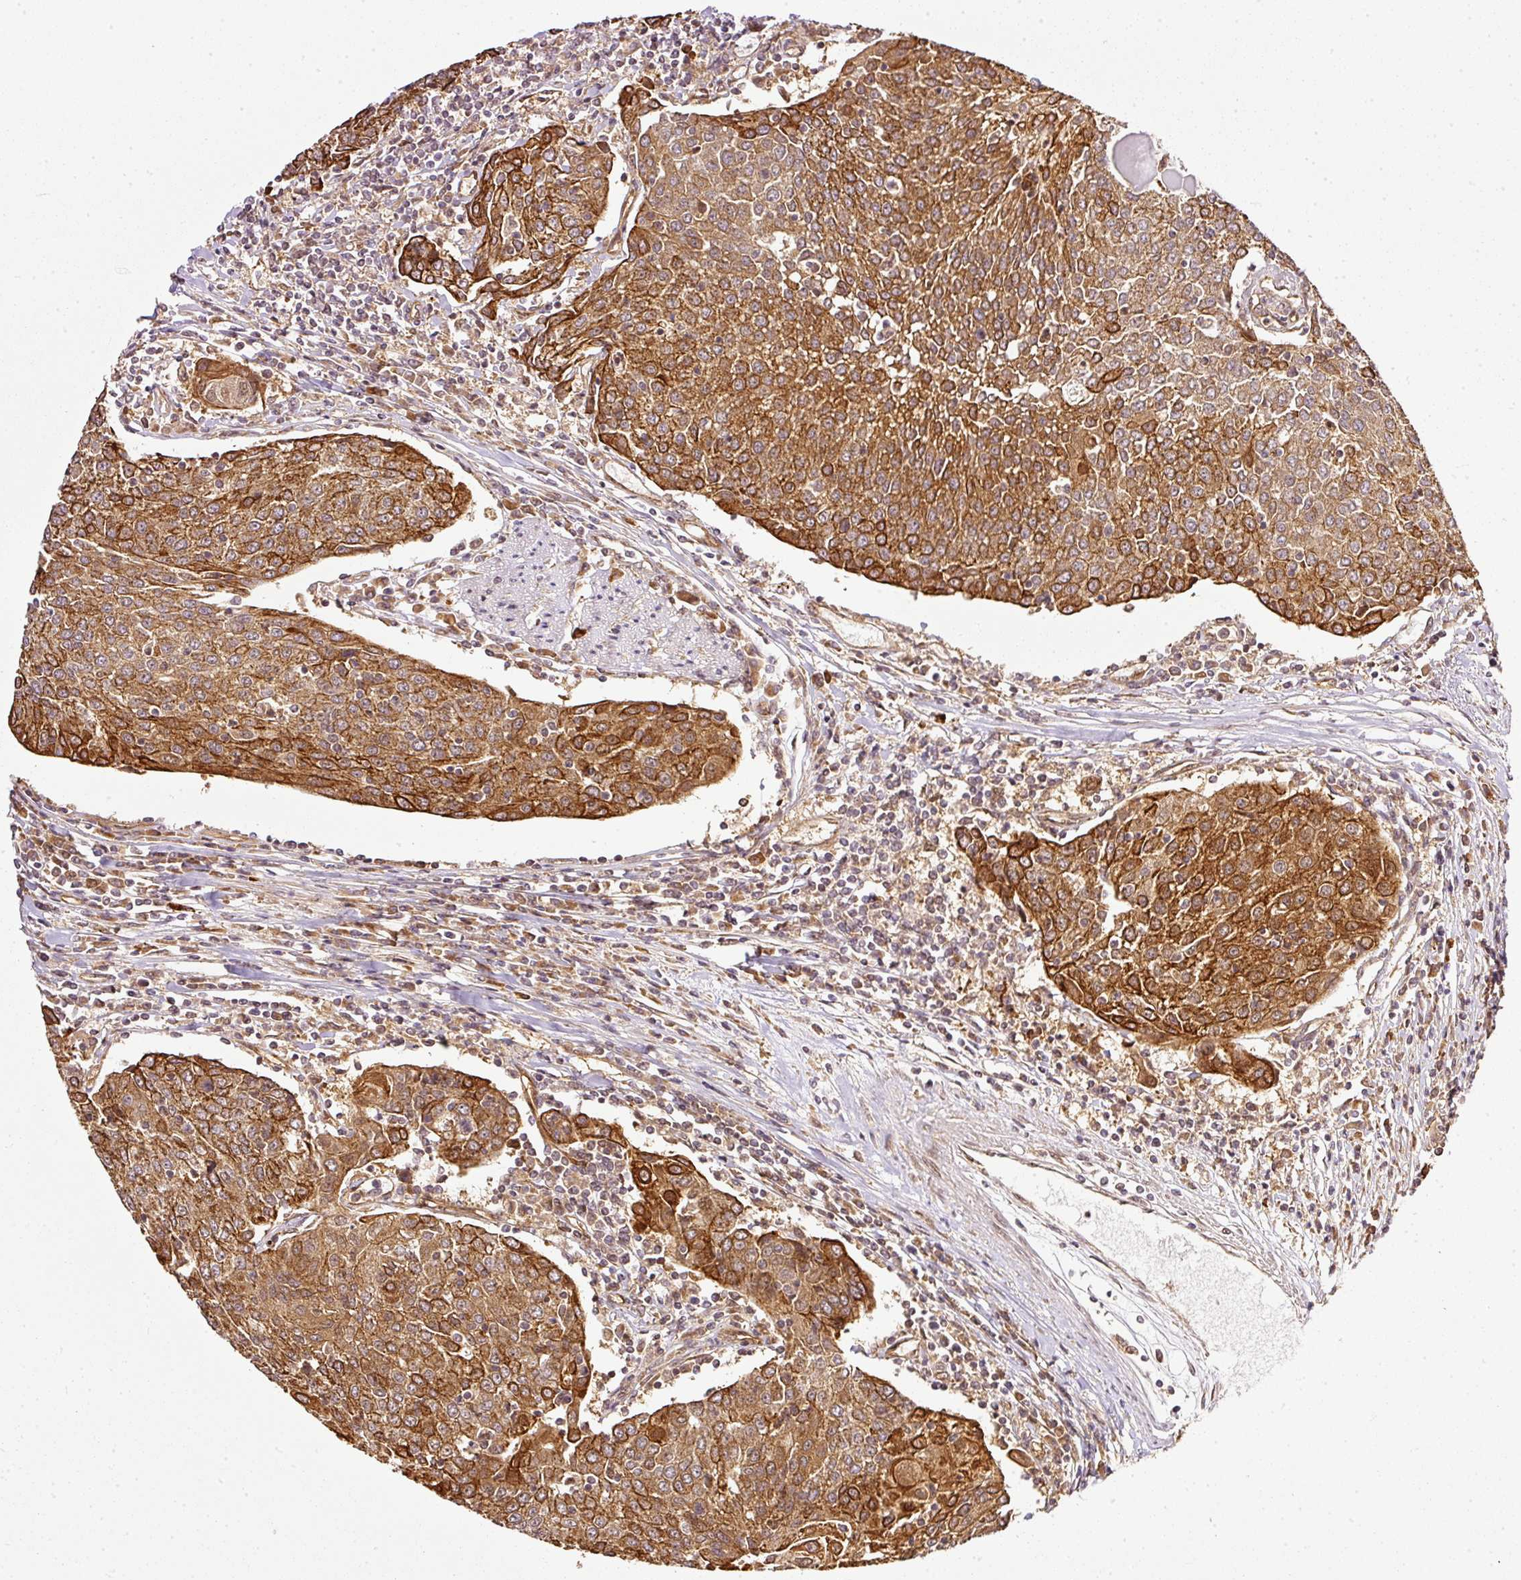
{"staining": {"intensity": "strong", "quantity": ">75%", "location": "cytoplasmic/membranous"}, "tissue": "urothelial cancer", "cell_type": "Tumor cells", "image_type": "cancer", "snomed": [{"axis": "morphology", "description": "Urothelial carcinoma, High grade"}, {"axis": "topography", "description": "Urinary bladder"}], "caption": "Urothelial carcinoma (high-grade) stained with IHC reveals strong cytoplasmic/membranous expression in approximately >75% of tumor cells. The protein is shown in brown color, while the nuclei are stained blue.", "gene": "MIF4GD", "patient": {"sex": "female", "age": 85}}